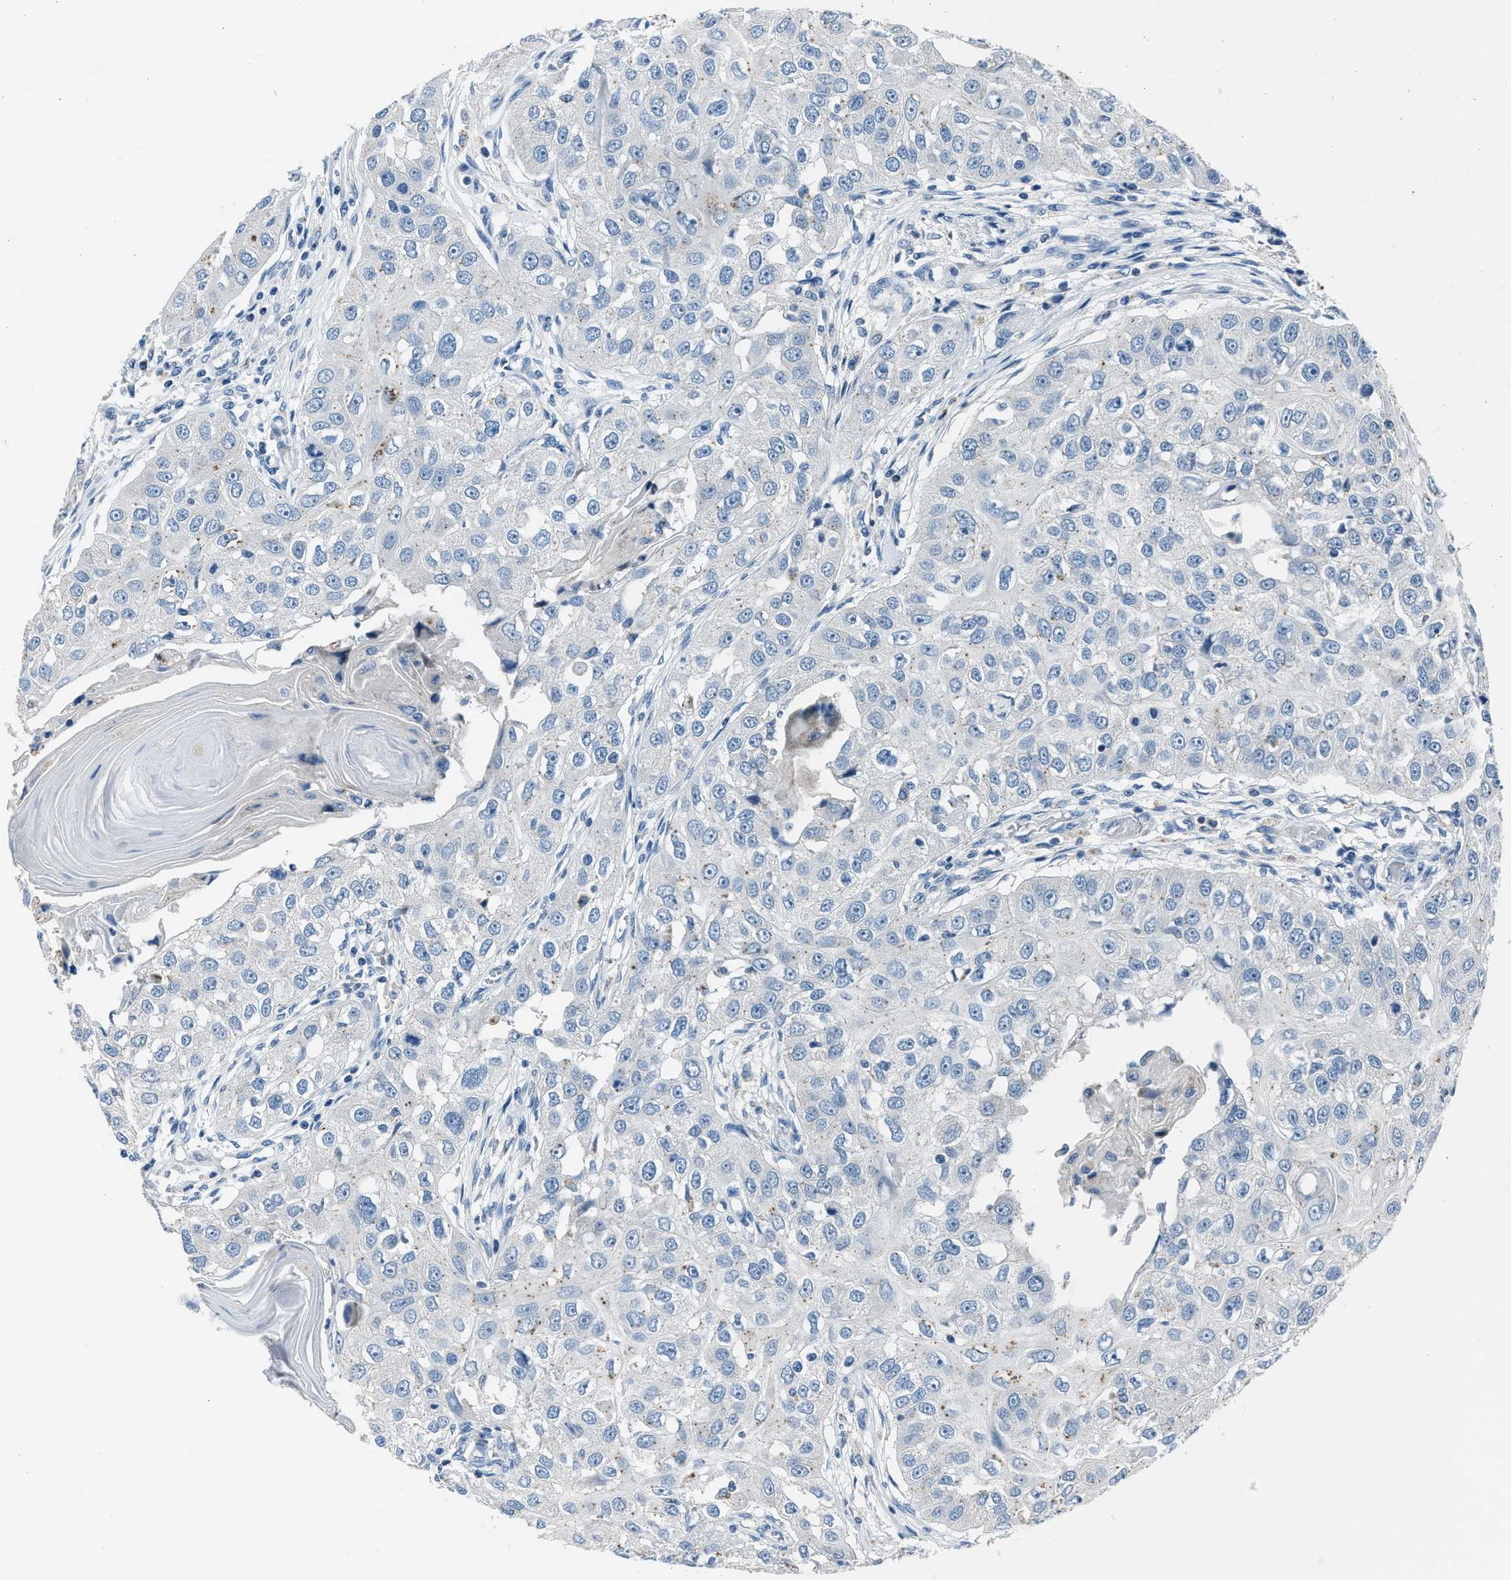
{"staining": {"intensity": "negative", "quantity": "none", "location": "none"}, "tissue": "head and neck cancer", "cell_type": "Tumor cells", "image_type": "cancer", "snomed": [{"axis": "morphology", "description": "Normal tissue, NOS"}, {"axis": "morphology", "description": "Squamous cell carcinoma, NOS"}, {"axis": "topography", "description": "Skeletal muscle"}, {"axis": "topography", "description": "Head-Neck"}], "caption": "An image of human head and neck squamous cell carcinoma is negative for staining in tumor cells.", "gene": "ADAM2", "patient": {"sex": "male", "age": 51}}